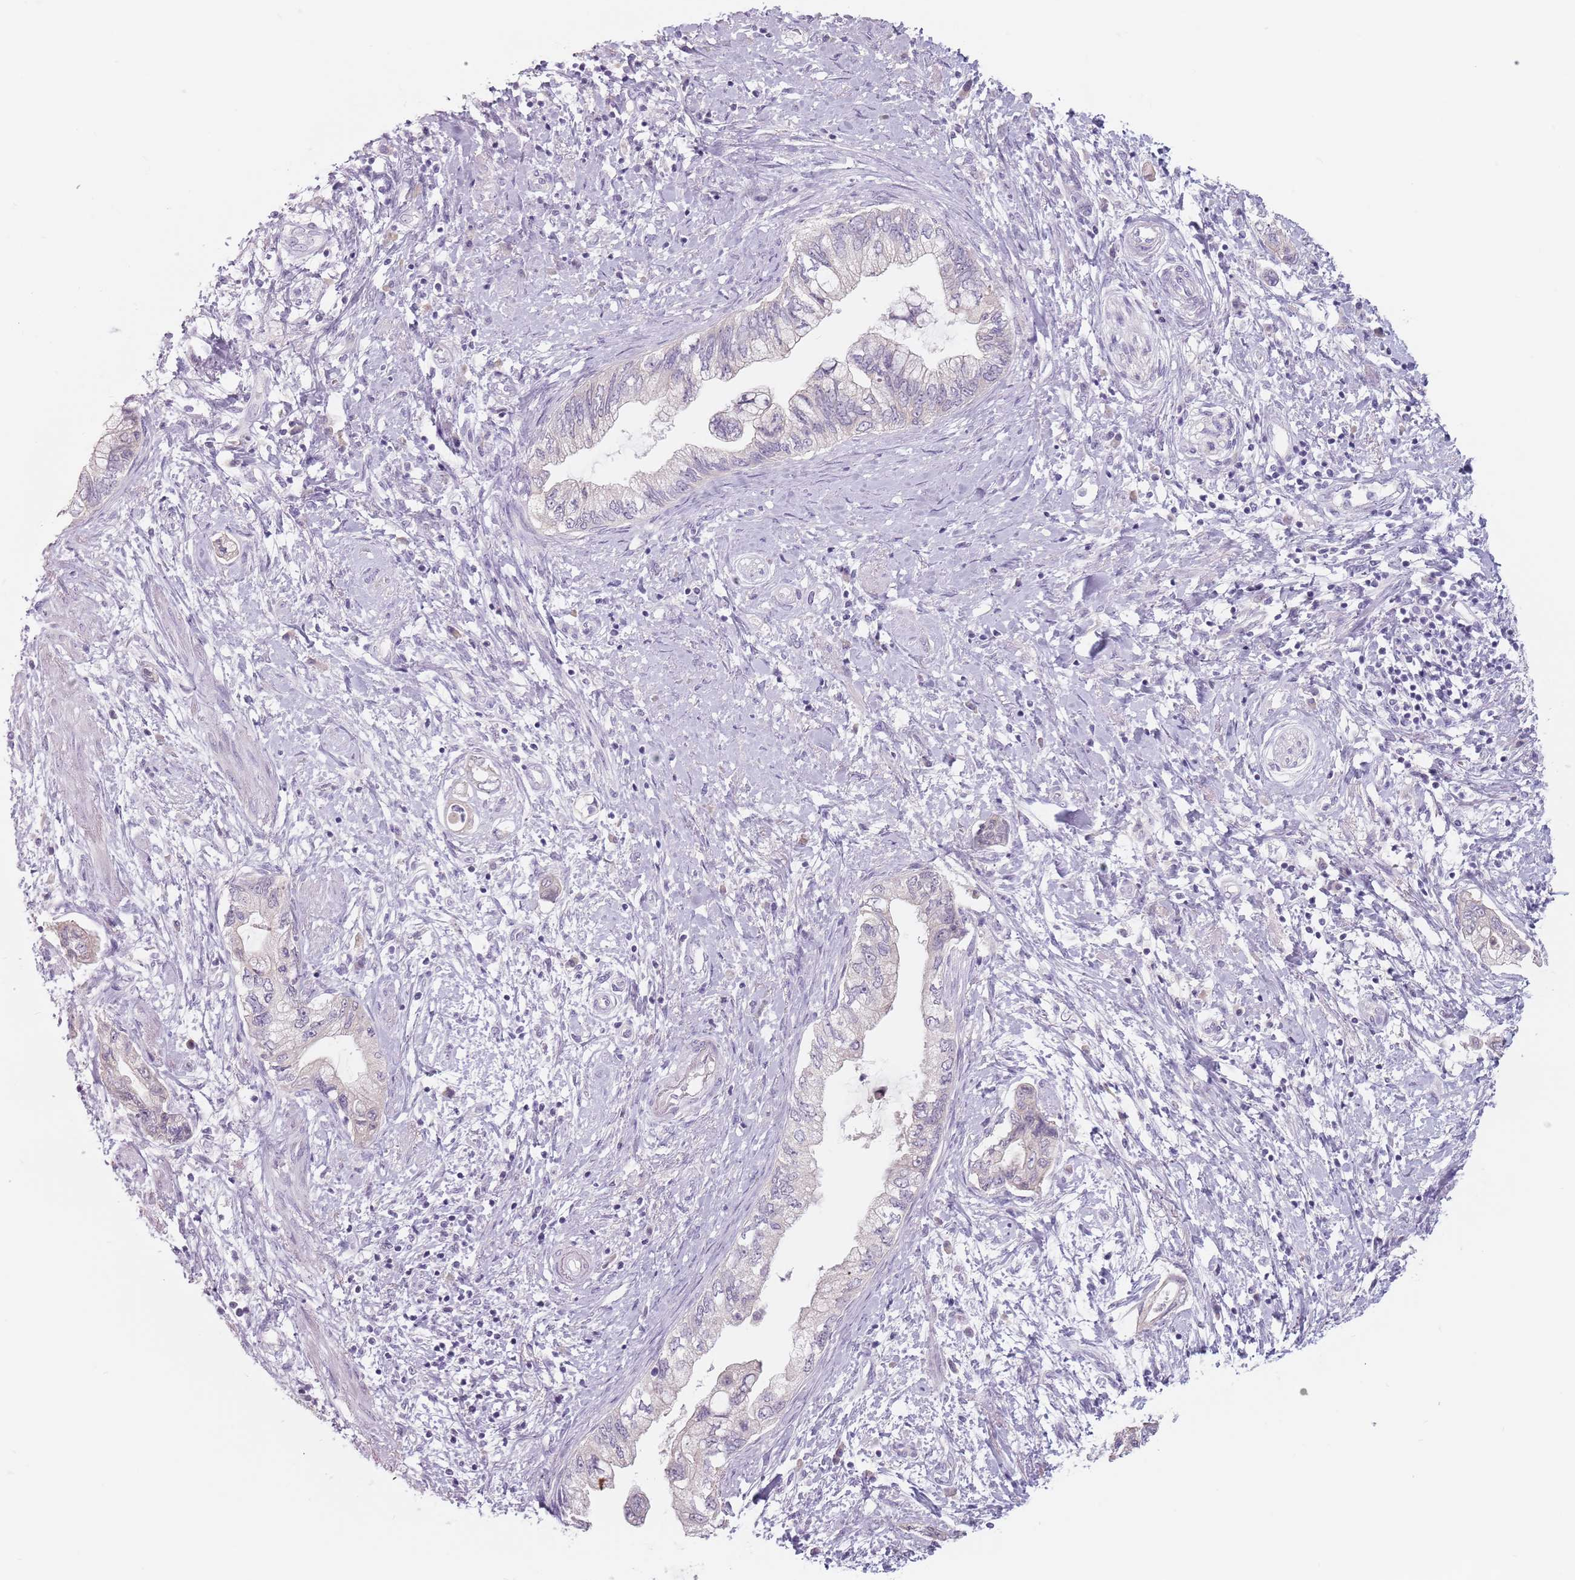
{"staining": {"intensity": "negative", "quantity": "none", "location": "none"}, "tissue": "pancreatic cancer", "cell_type": "Tumor cells", "image_type": "cancer", "snomed": [{"axis": "morphology", "description": "Adenocarcinoma, NOS"}, {"axis": "topography", "description": "Pancreas"}], "caption": "IHC image of pancreatic cancer (adenocarcinoma) stained for a protein (brown), which reveals no positivity in tumor cells.", "gene": "CEP19", "patient": {"sex": "female", "age": 73}}